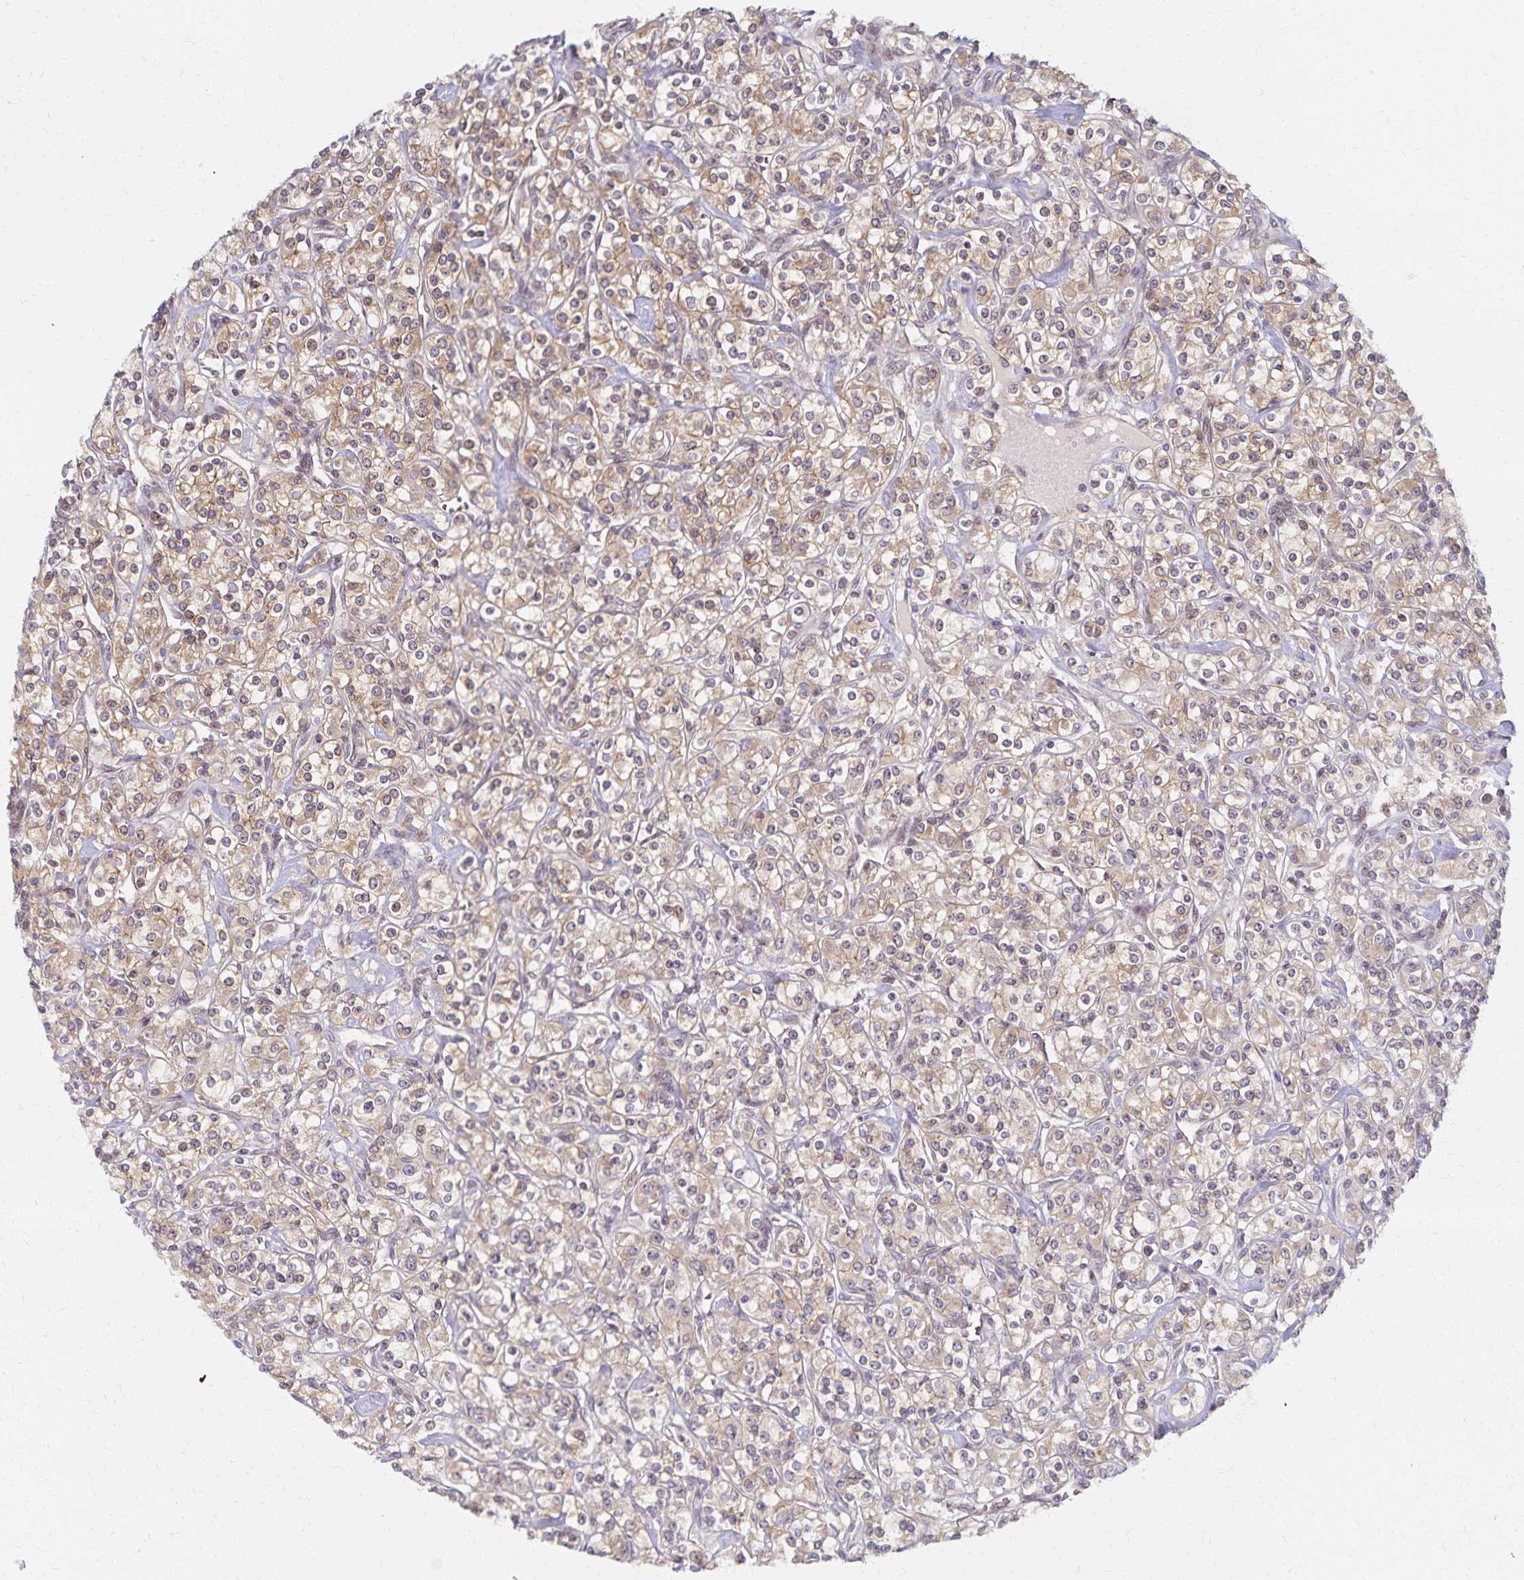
{"staining": {"intensity": "weak", "quantity": ">75%", "location": "cytoplasmic/membranous"}, "tissue": "renal cancer", "cell_type": "Tumor cells", "image_type": "cancer", "snomed": [{"axis": "morphology", "description": "Adenocarcinoma, NOS"}, {"axis": "topography", "description": "Kidney"}], "caption": "Tumor cells display low levels of weak cytoplasmic/membranous staining in about >75% of cells in renal cancer (adenocarcinoma).", "gene": "RAB9B", "patient": {"sex": "male", "age": 77}}